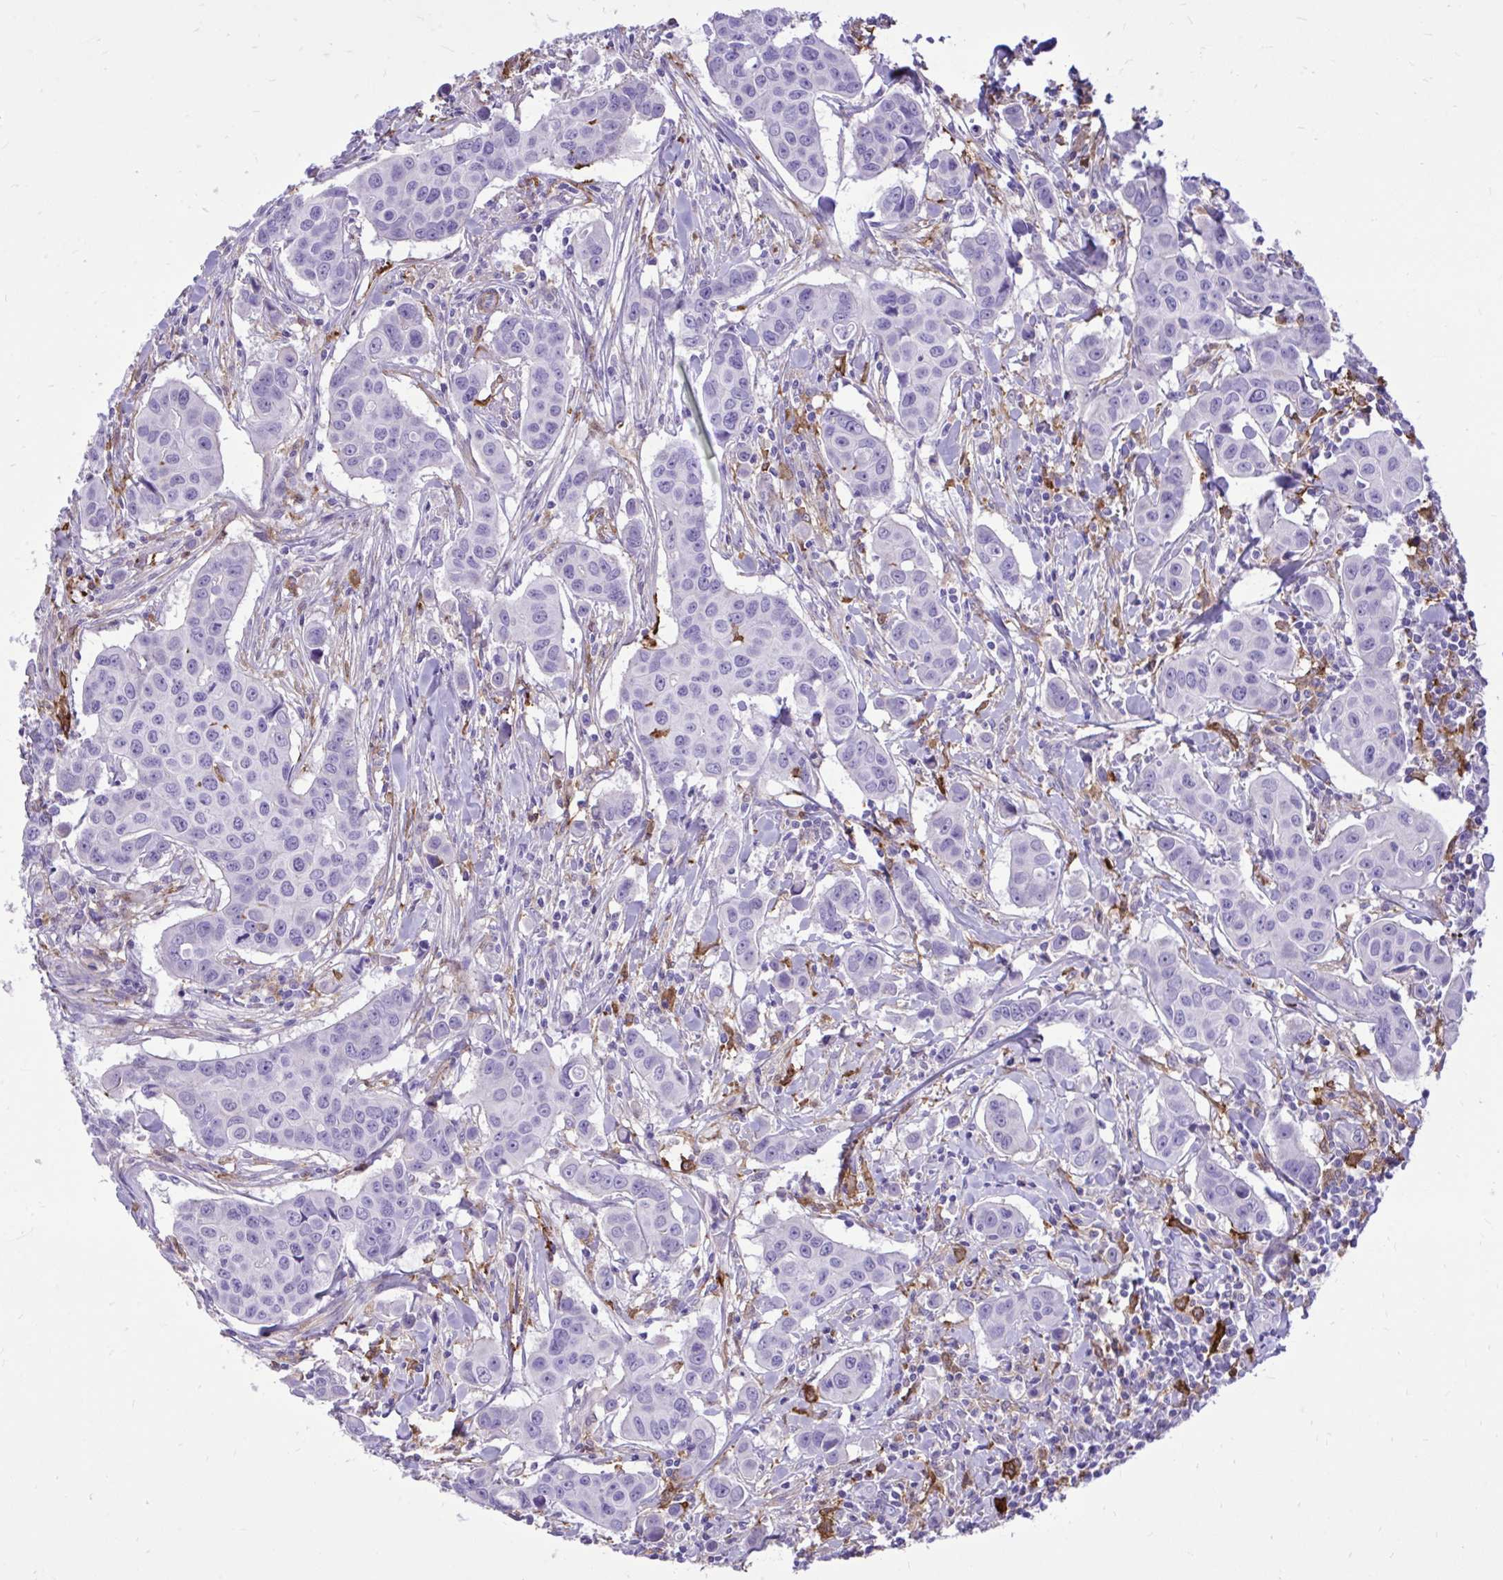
{"staining": {"intensity": "negative", "quantity": "none", "location": "none"}, "tissue": "breast cancer", "cell_type": "Tumor cells", "image_type": "cancer", "snomed": [{"axis": "morphology", "description": "Duct carcinoma"}, {"axis": "topography", "description": "Breast"}], "caption": "Tumor cells show no significant protein expression in infiltrating ductal carcinoma (breast).", "gene": "TLR7", "patient": {"sex": "female", "age": 24}}